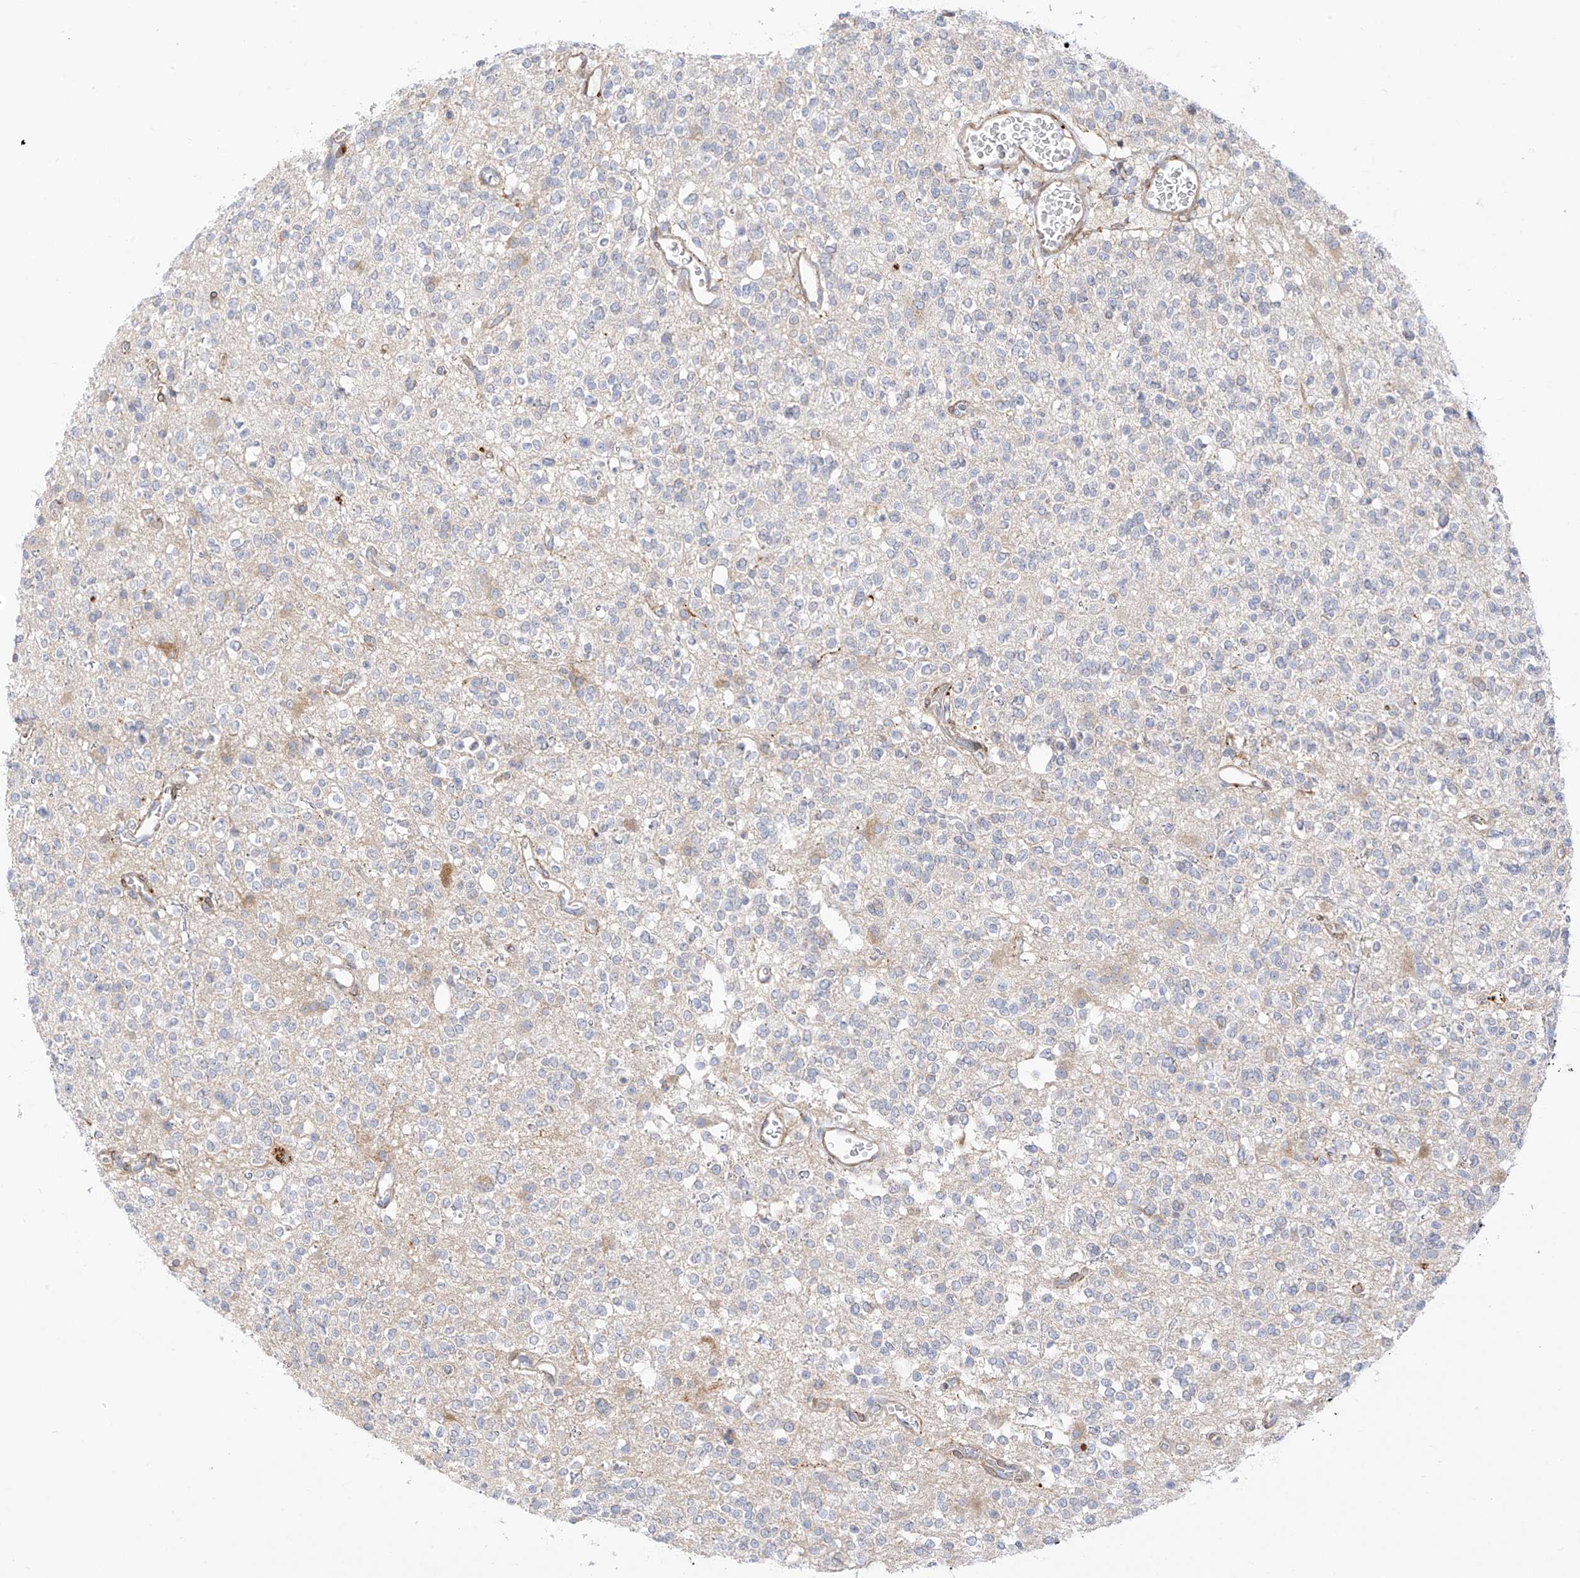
{"staining": {"intensity": "negative", "quantity": "none", "location": "none"}, "tissue": "glioma", "cell_type": "Tumor cells", "image_type": "cancer", "snomed": [{"axis": "morphology", "description": "Glioma, malignant, High grade"}, {"axis": "topography", "description": "Brain"}], "caption": "Tumor cells show no significant protein staining in glioma.", "gene": "PCYOX1", "patient": {"sex": "male", "age": 34}}